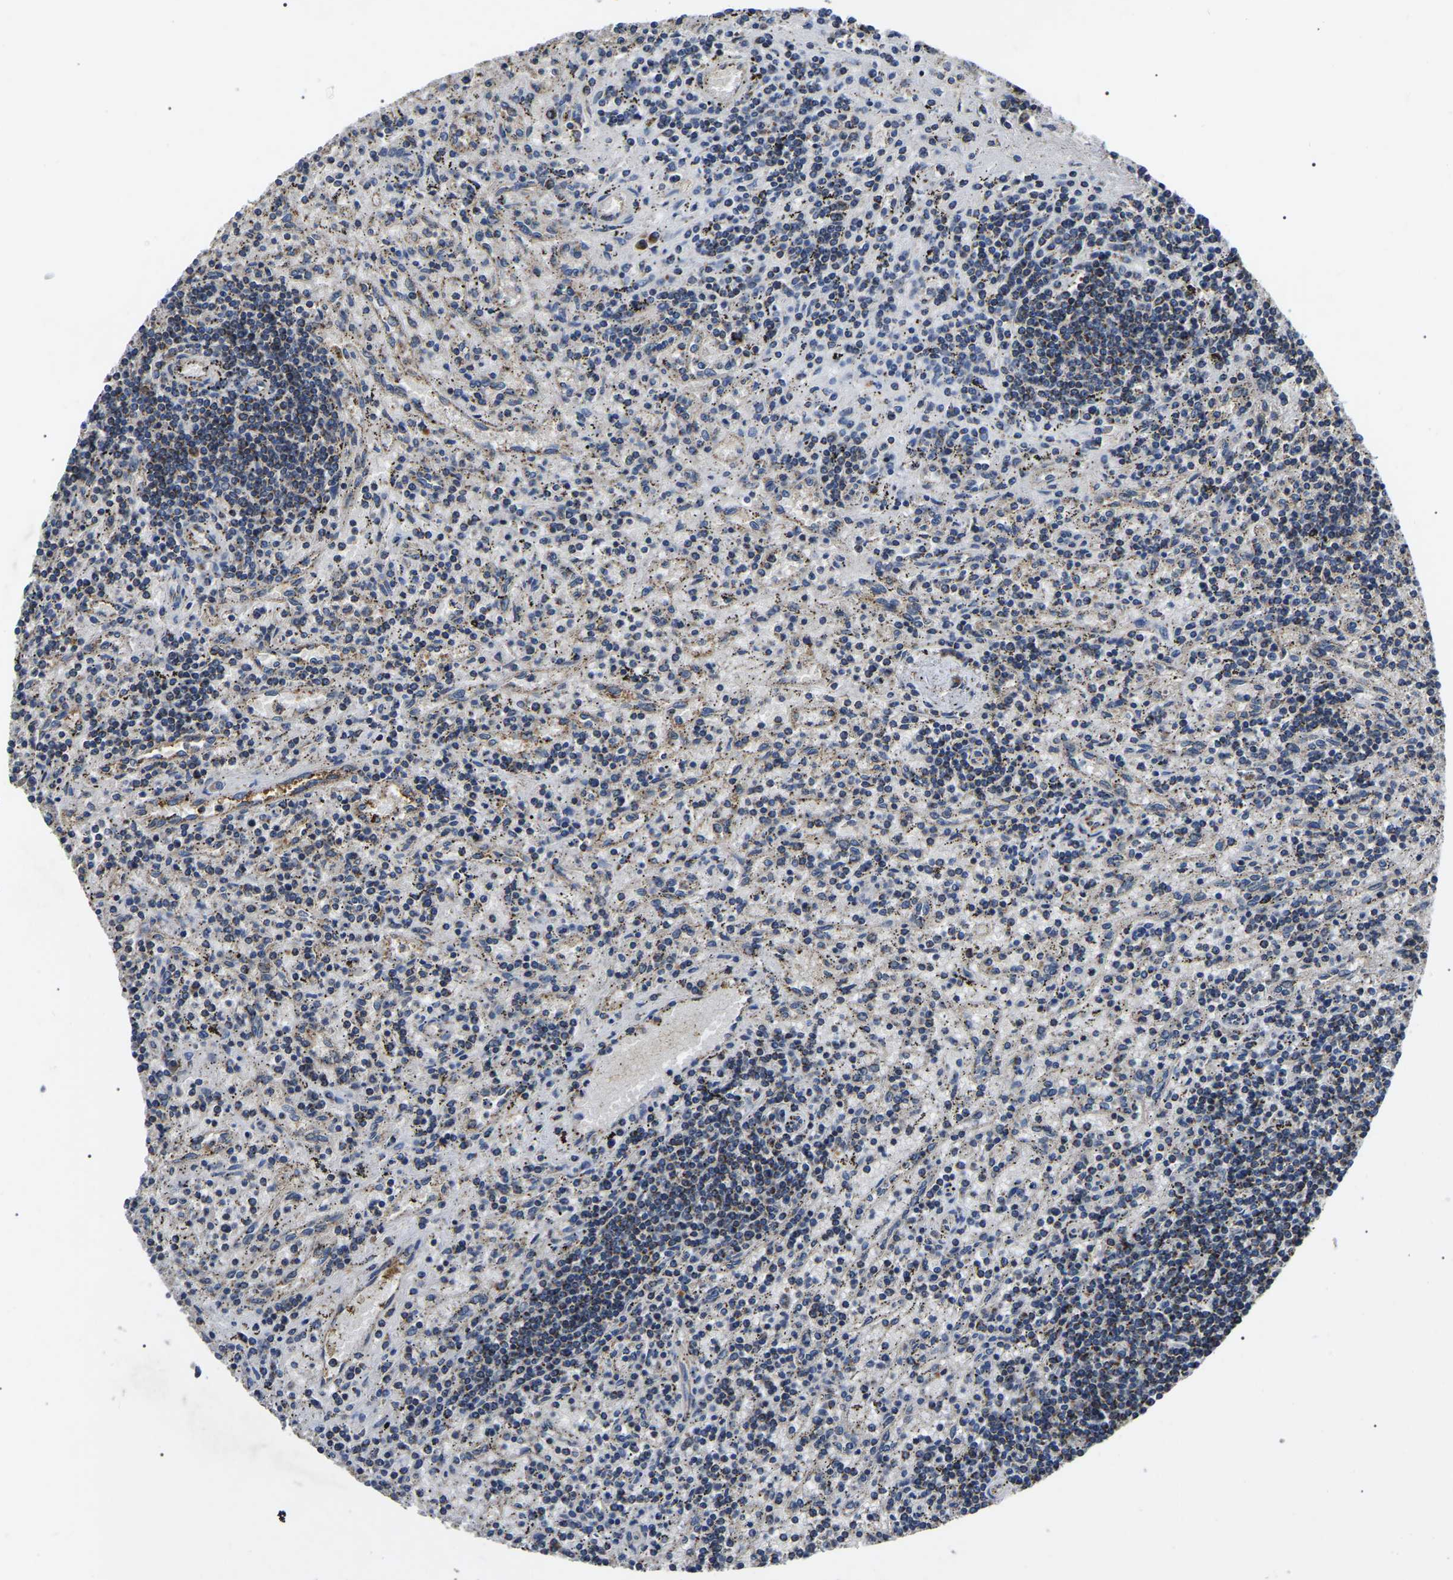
{"staining": {"intensity": "moderate", "quantity": ">75%", "location": "cytoplasmic/membranous"}, "tissue": "lymphoma", "cell_type": "Tumor cells", "image_type": "cancer", "snomed": [{"axis": "morphology", "description": "Malignant lymphoma, non-Hodgkin's type, Low grade"}, {"axis": "topography", "description": "Spleen"}], "caption": "DAB immunohistochemical staining of human malignant lymphoma, non-Hodgkin's type (low-grade) demonstrates moderate cytoplasmic/membranous protein positivity in about >75% of tumor cells.", "gene": "PPM1E", "patient": {"sex": "male", "age": 76}}